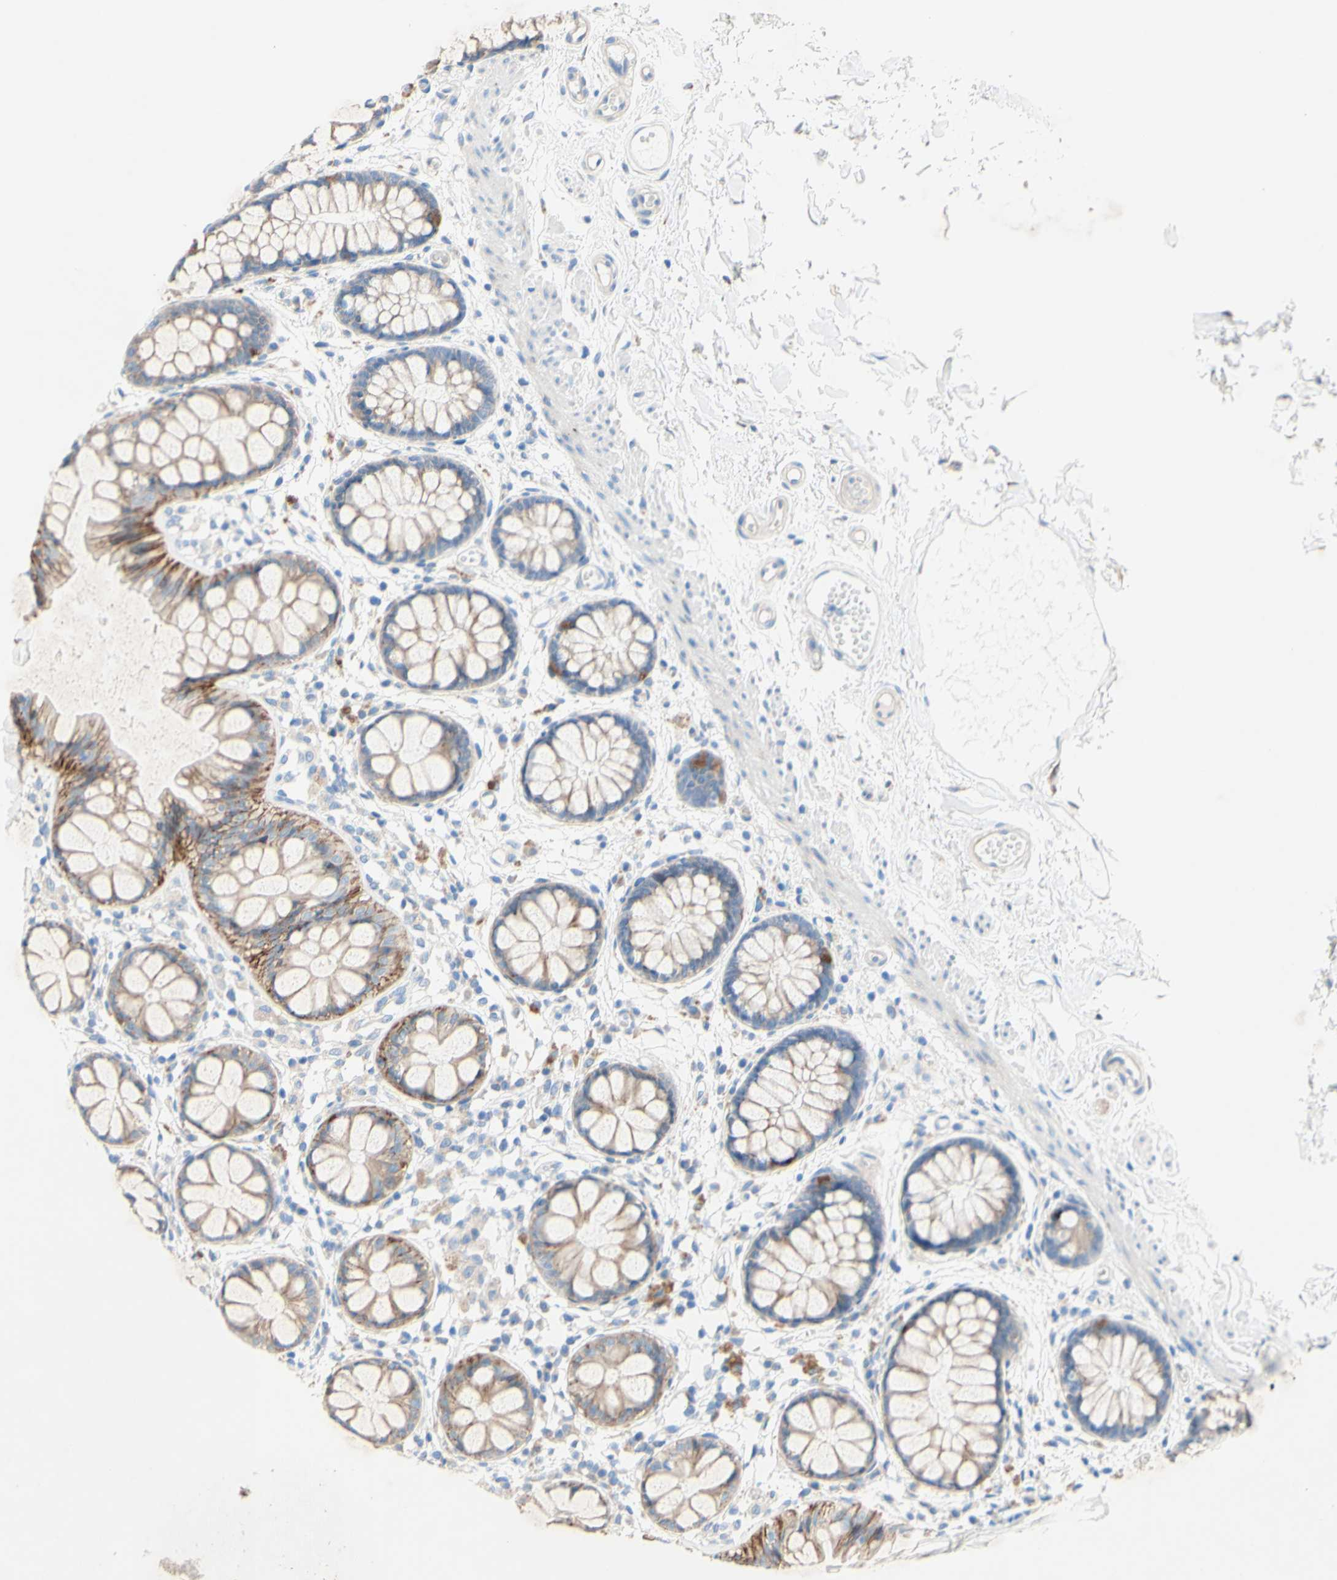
{"staining": {"intensity": "moderate", "quantity": "25%-75%", "location": "cytoplasmic/membranous"}, "tissue": "rectum", "cell_type": "Glandular cells", "image_type": "normal", "snomed": [{"axis": "morphology", "description": "Normal tissue, NOS"}, {"axis": "topography", "description": "Rectum"}], "caption": "Moderate cytoplasmic/membranous staining for a protein is present in approximately 25%-75% of glandular cells of unremarkable rectum using IHC.", "gene": "TMIGD2", "patient": {"sex": "female", "age": 66}}